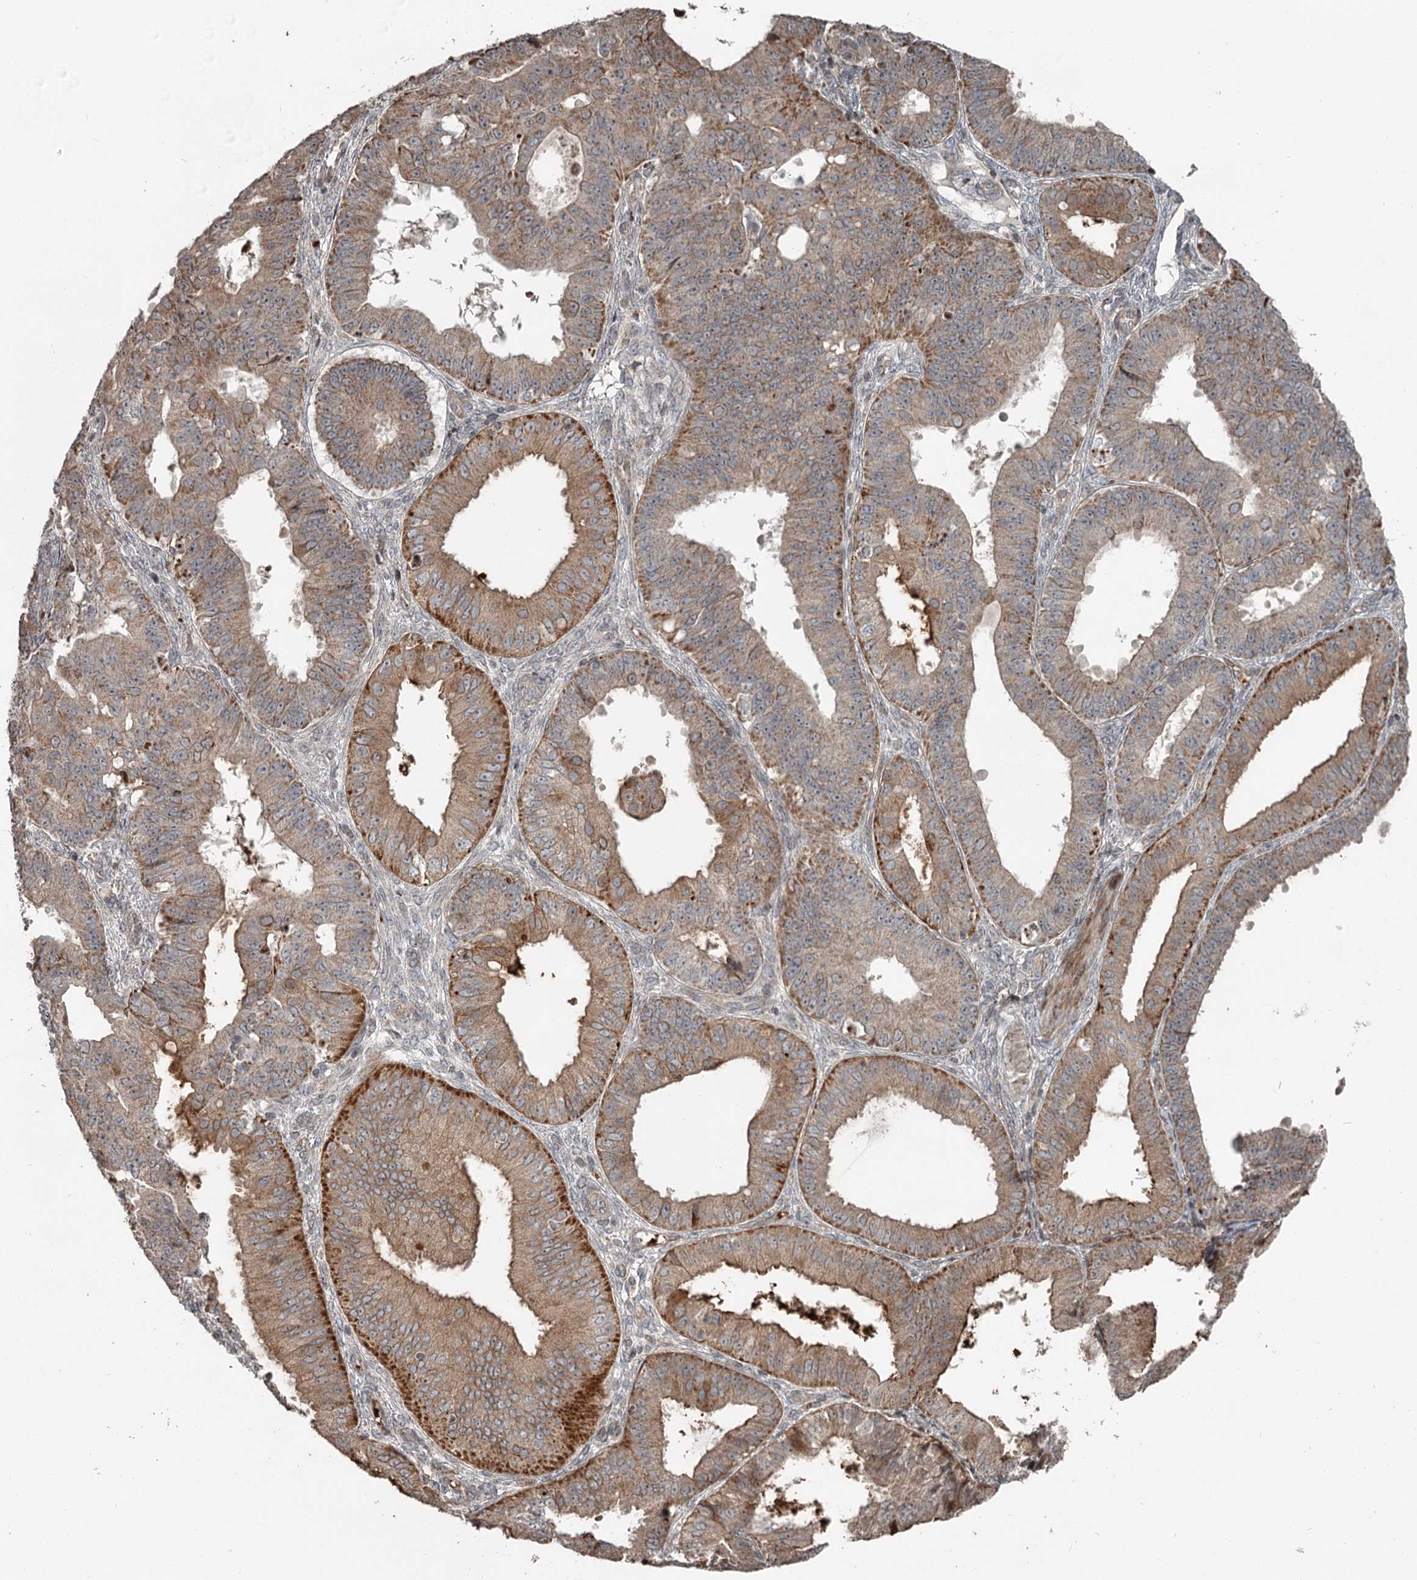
{"staining": {"intensity": "moderate", "quantity": ">75%", "location": "cytoplasmic/membranous"}, "tissue": "ovarian cancer", "cell_type": "Tumor cells", "image_type": "cancer", "snomed": [{"axis": "morphology", "description": "Carcinoma, endometroid"}, {"axis": "topography", "description": "Appendix"}, {"axis": "topography", "description": "Ovary"}], "caption": "Endometroid carcinoma (ovarian) stained with DAB immunohistochemistry exhibits medium levels of moderate cytoplasmic/membranous positivity in approximately >75% of tumor cells. (brown staining indicates protein expression, while blue staining denotes nuclei).", "gene": "RASSF8", "patient": {"sex": "female", "age": 42}}